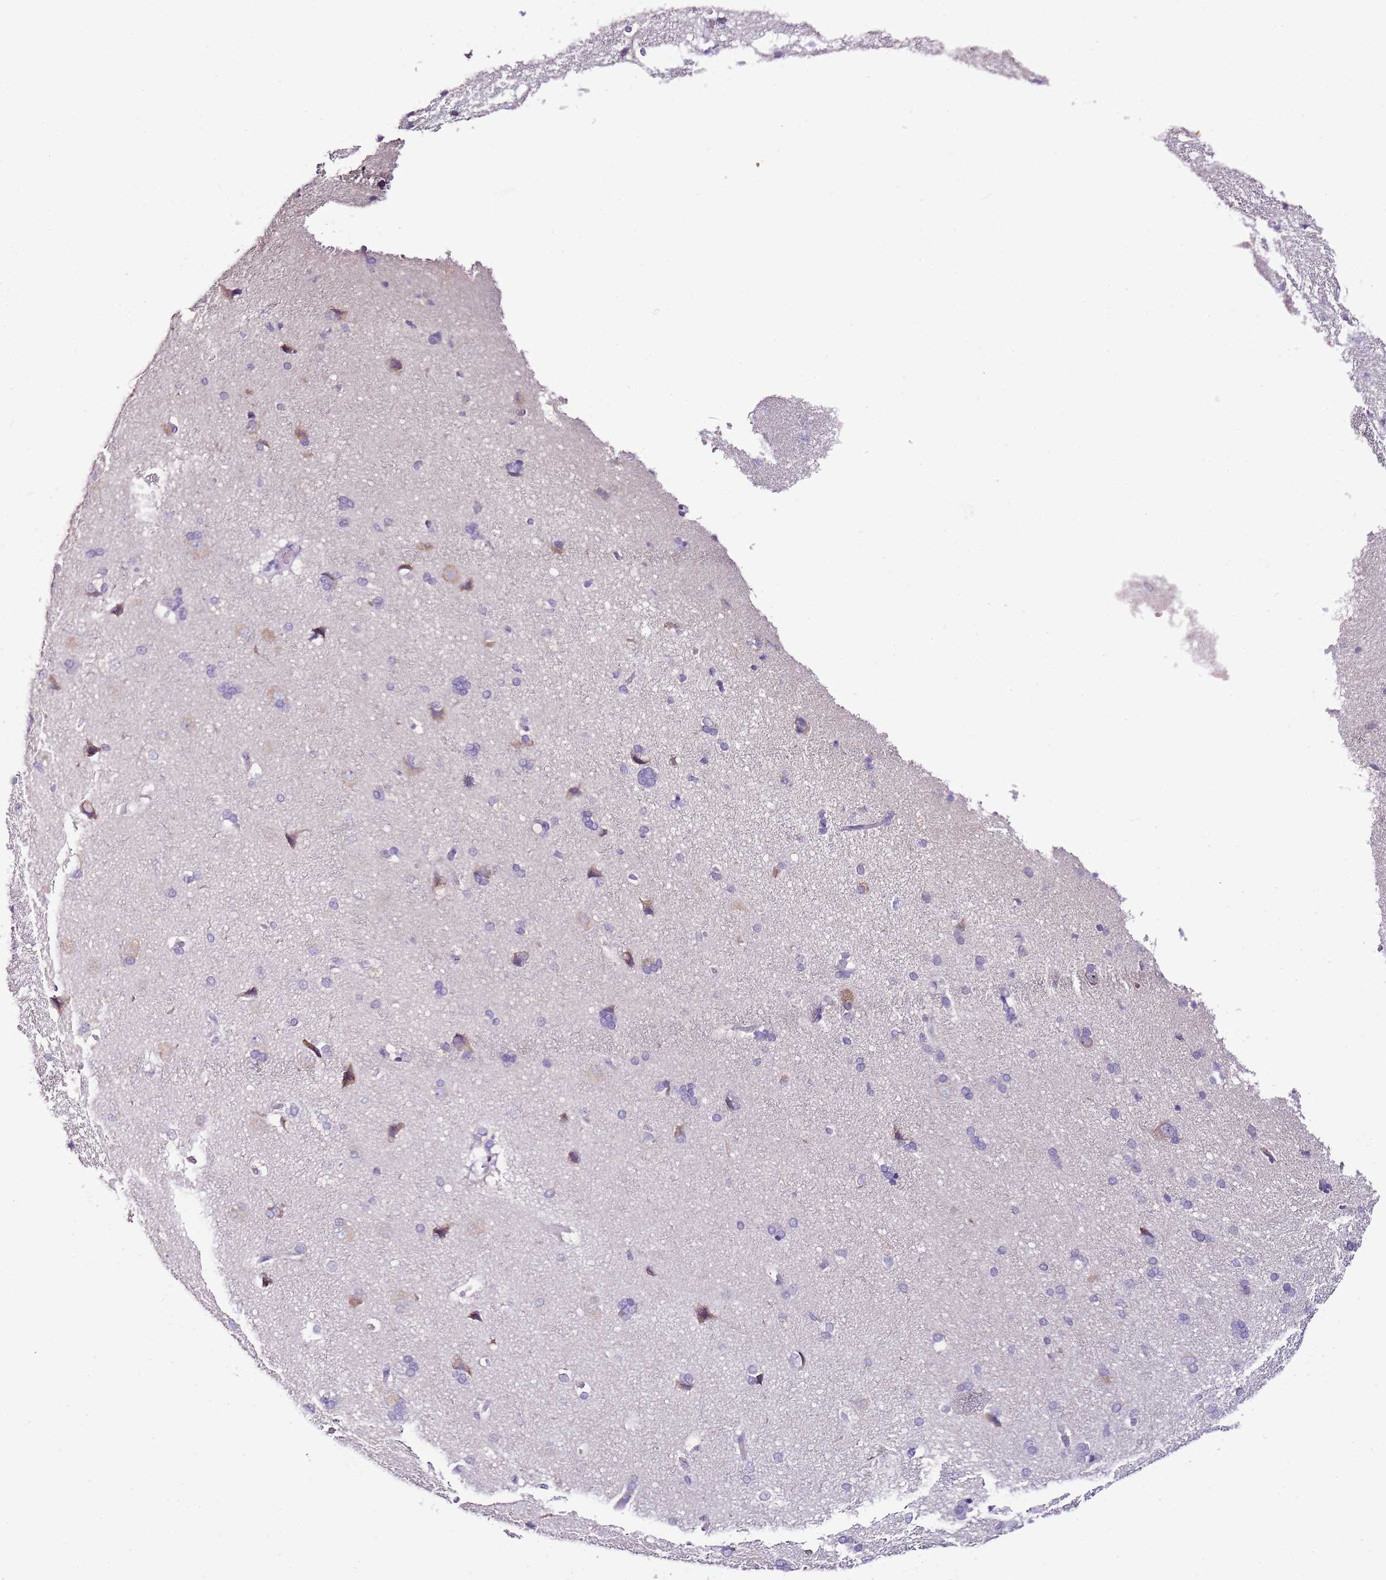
{"staining": {"intensity": "negative", "quantity": "none", "location": "none"}, "tissue": "cerebral cortex", "cell_type": "Endothelial cells", "image_type": "normal", "snomed": [{"axis": "morphology", "description": "Normal tissue, NOS"}, {"axis": "topography", "description": "Cerebral cortex"}], "caption": "Endothelial cells show no significant expression in normal cerebral cortex.", "gene": "ZBP1", "patient": {"sex": "male", "age": 62}}